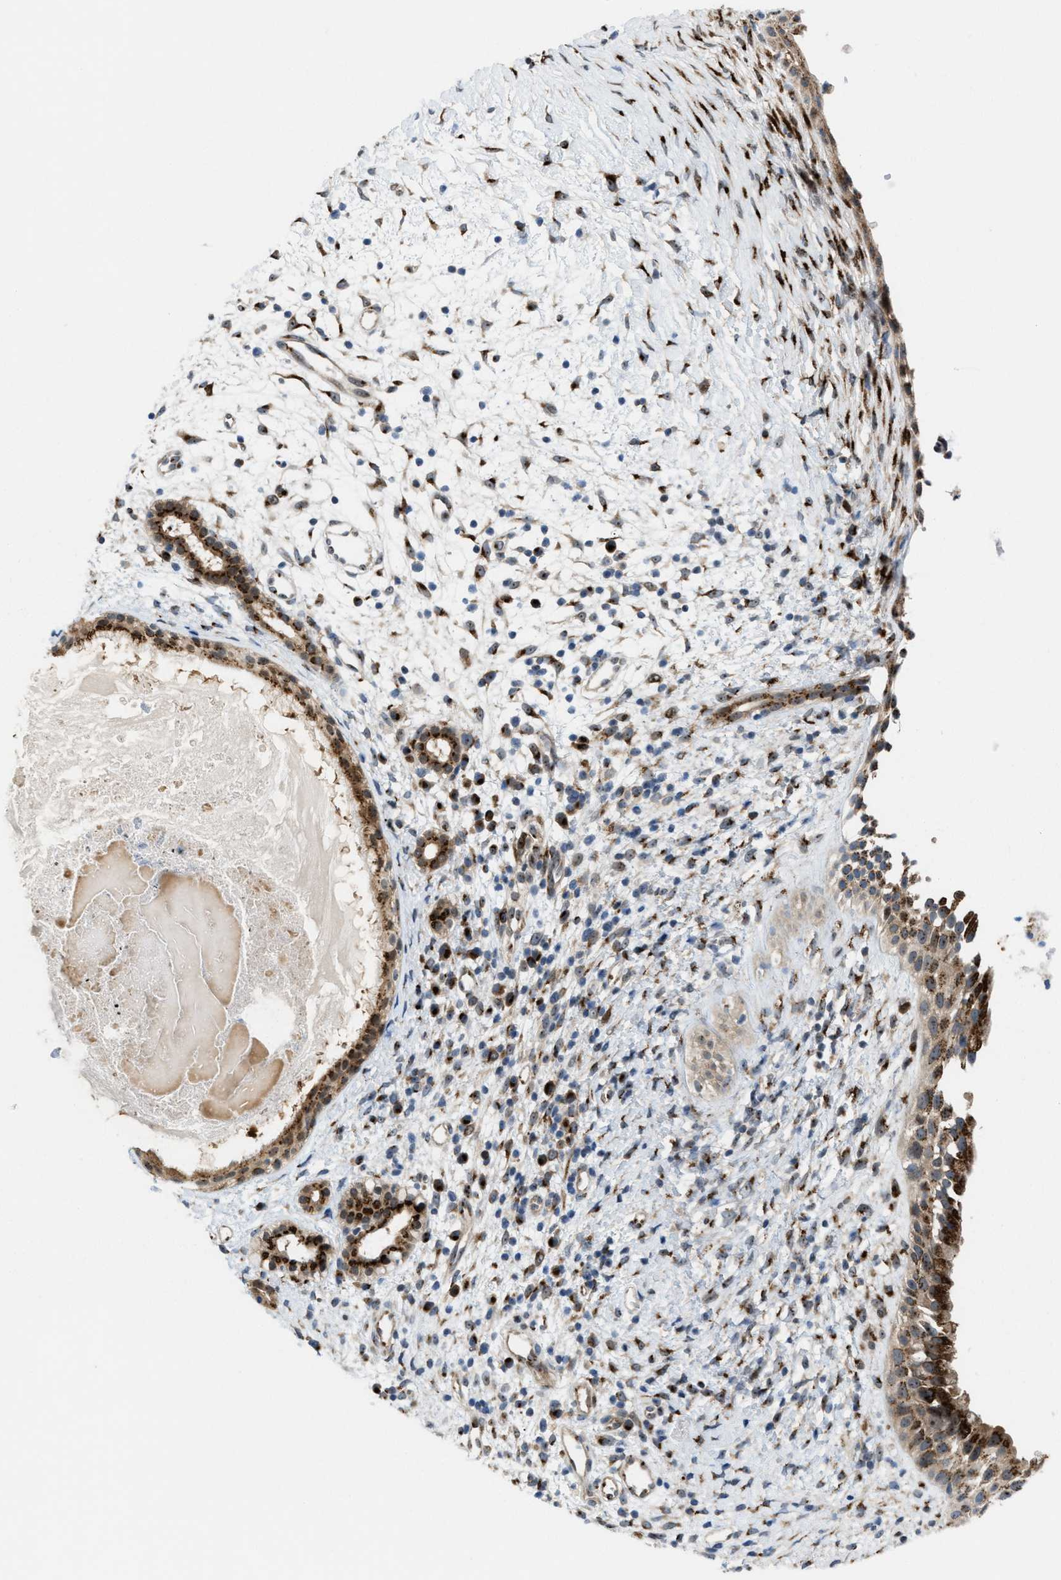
{"staining": {"intensity": "moderate", "quantity": ">75%", "location": "cytoplasmic/membranous"}, "tissue": "nasopharynx", "cell_type": "Respiratory epithelial cells", "image_type": "normal", "snomed": [{"axis": "morphology", "description": "Normal tissue, NOS"}, {"axis": "topography", "description": "Nasopharynx"}], "caption": "Nasopharynx stained with a brown dye demonstrates moderate cytoplasmic/membranous positive expression in about >75% of respiratory epithelial cells.", "gene": "SLC38A10", "patient": {"sex": "male", "age": 22}}